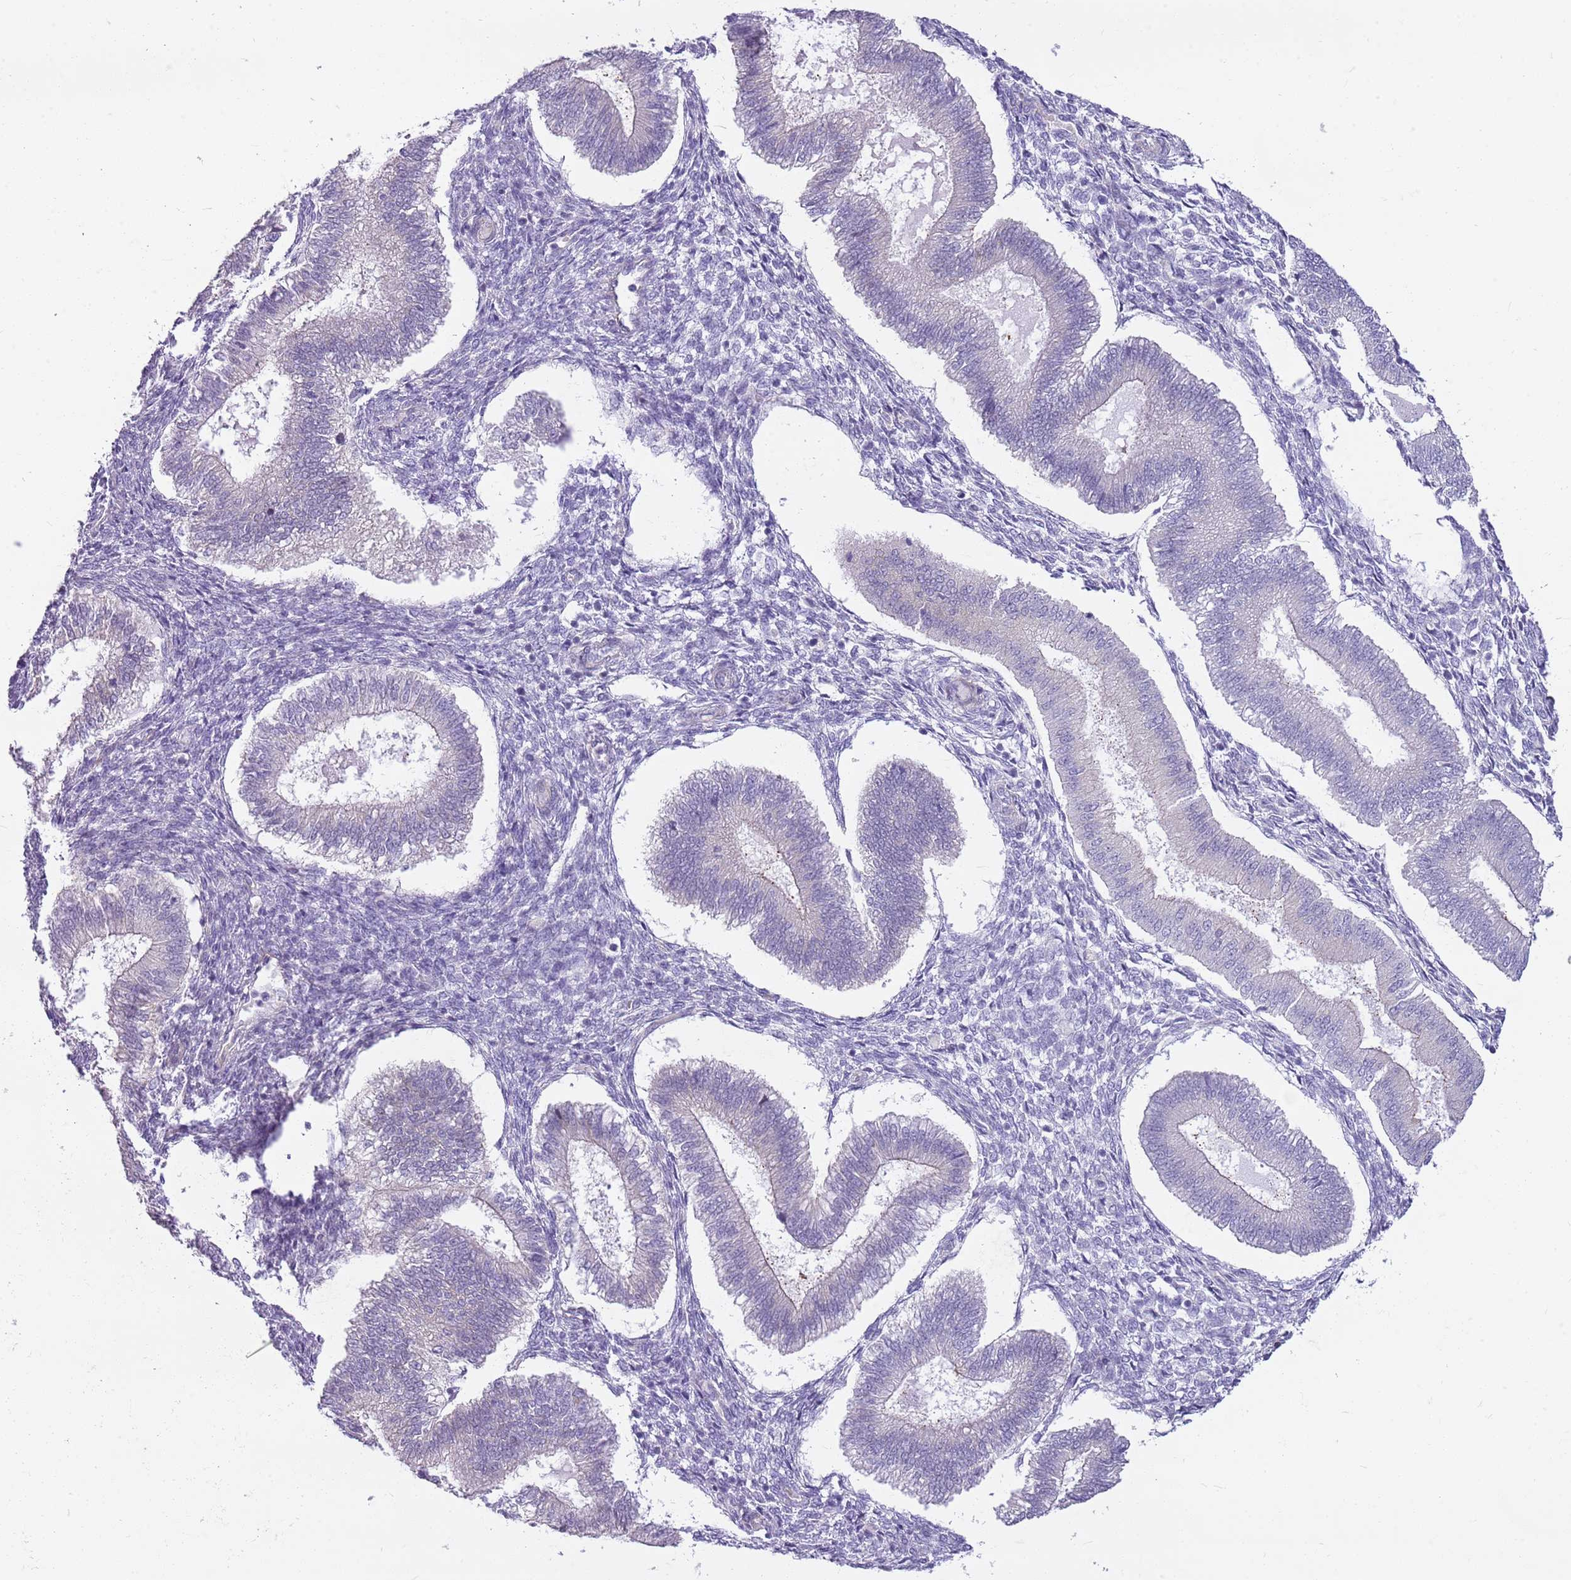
{"staining": {"intensity": "weak", "quantity": "<25%", "location": "cytoplasmic/membranous"}, "tissue": "endometrium", "cell_type": "Cells in endometrial stroma", "image_type": "normal", "snomed": [{"axis": "morphology", "description": "Normal tissue, NOS"}, {"axis": "topography", "description": "Endometrium"}], "caption": "The micrograph displays no significant expression in cells in endometrial stroma of endometrium. (Immunohistochemistry, brightfield microscopy, high magnification).", "gene": "PARP8", "patient": {"sex": "female", "age": 25}}